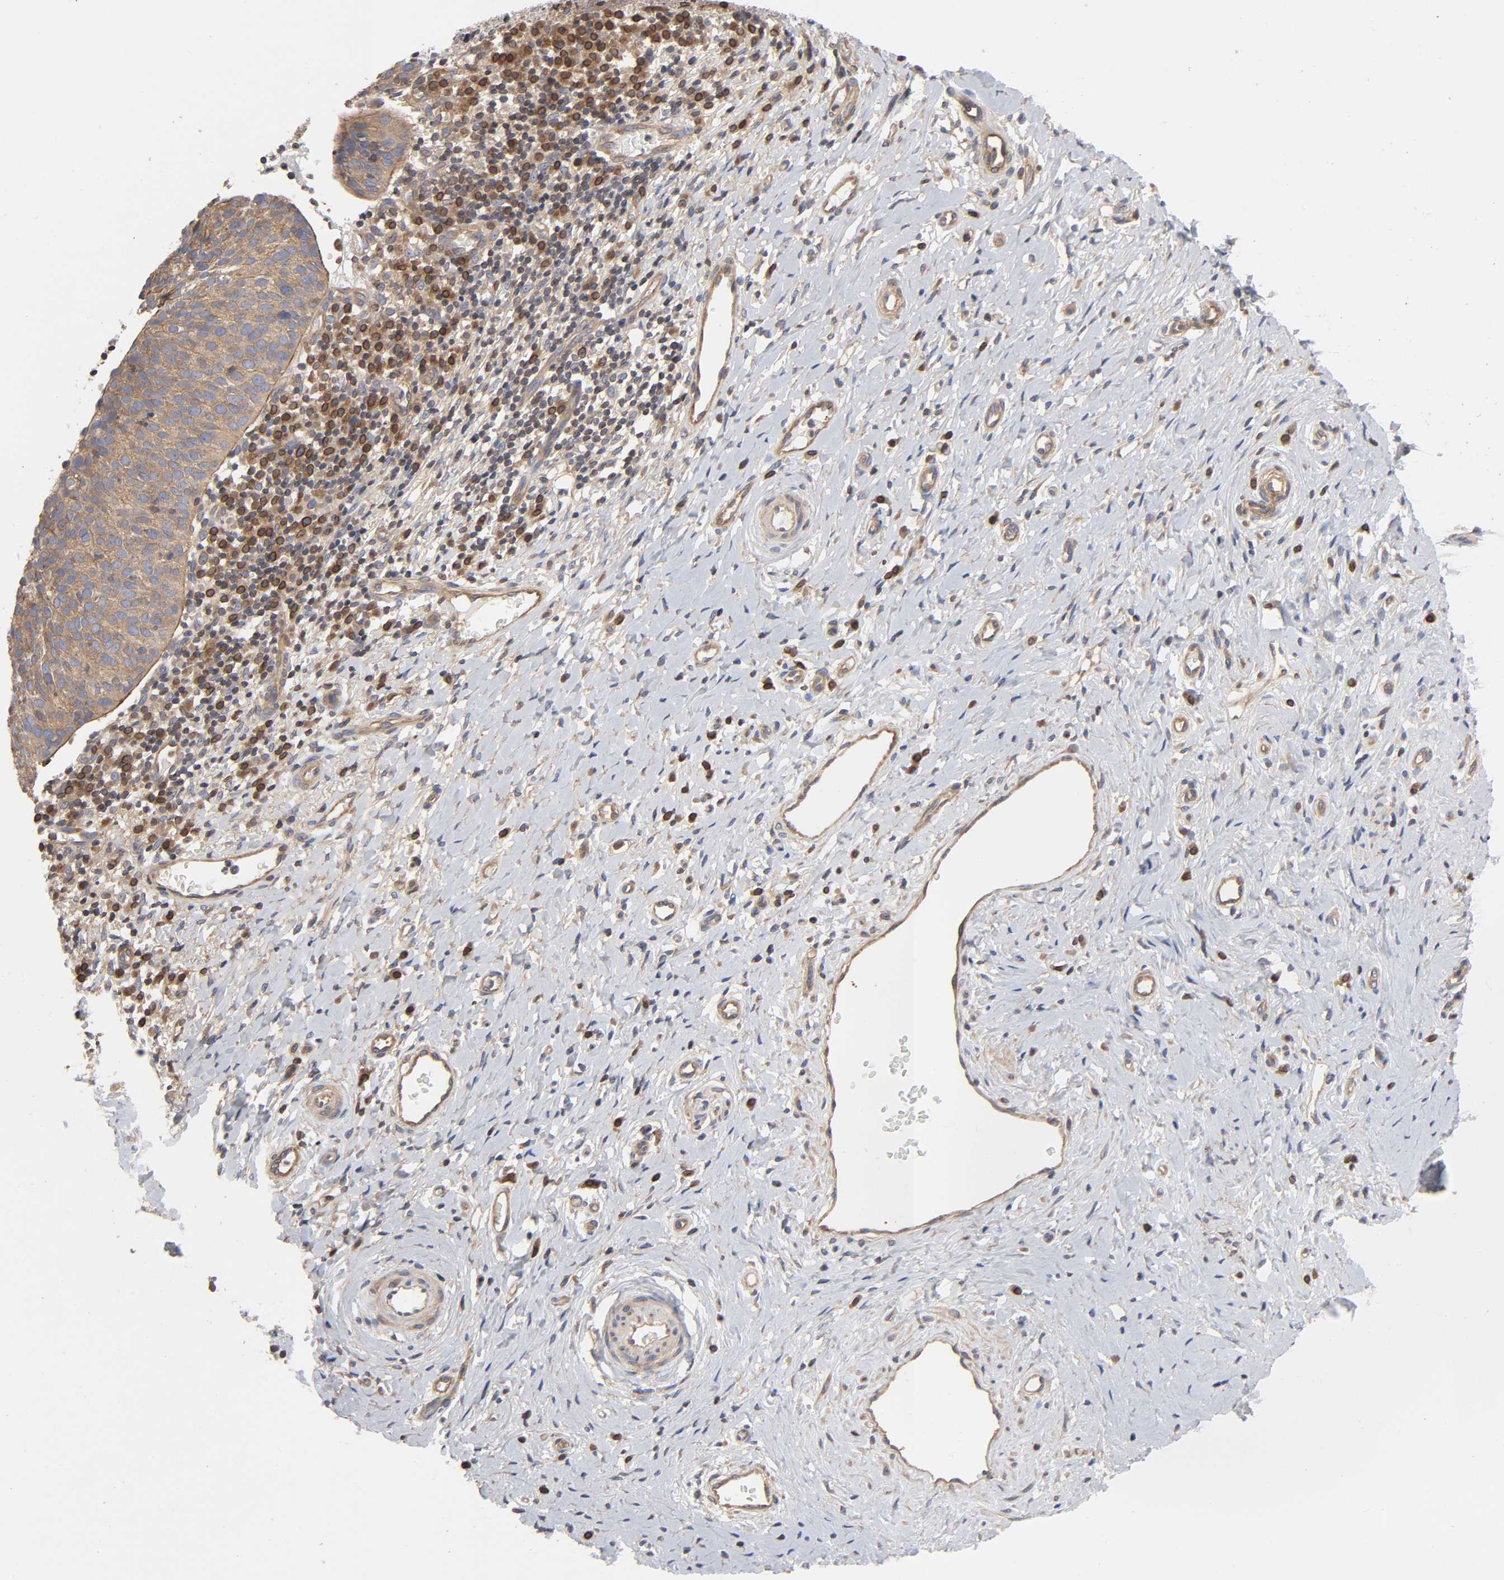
{"staining": {"intensity": "weak", "quantity": ">75%", "location": "cytoplasmic/membranous"}, "tissue": "cervical cancer", "cell_type": "Tumor cells", "image_type": "cancer", "snomed": [{"axis": "morphology", "description": "Normal tissue, NOS"}, {"axis": "morphology", "description": "Squamous cell carcinoma, NOS"}, {"axis": "topography", "description": "Cervix"}], "caption": "A brown stain highlights weak cytoplasmic/membranous staining of a protein in human cervical cancer tumor cells. Nuclei are stained in blue.", "gene": "STRN3", "patient": {"sex": "female", "age": 39}}